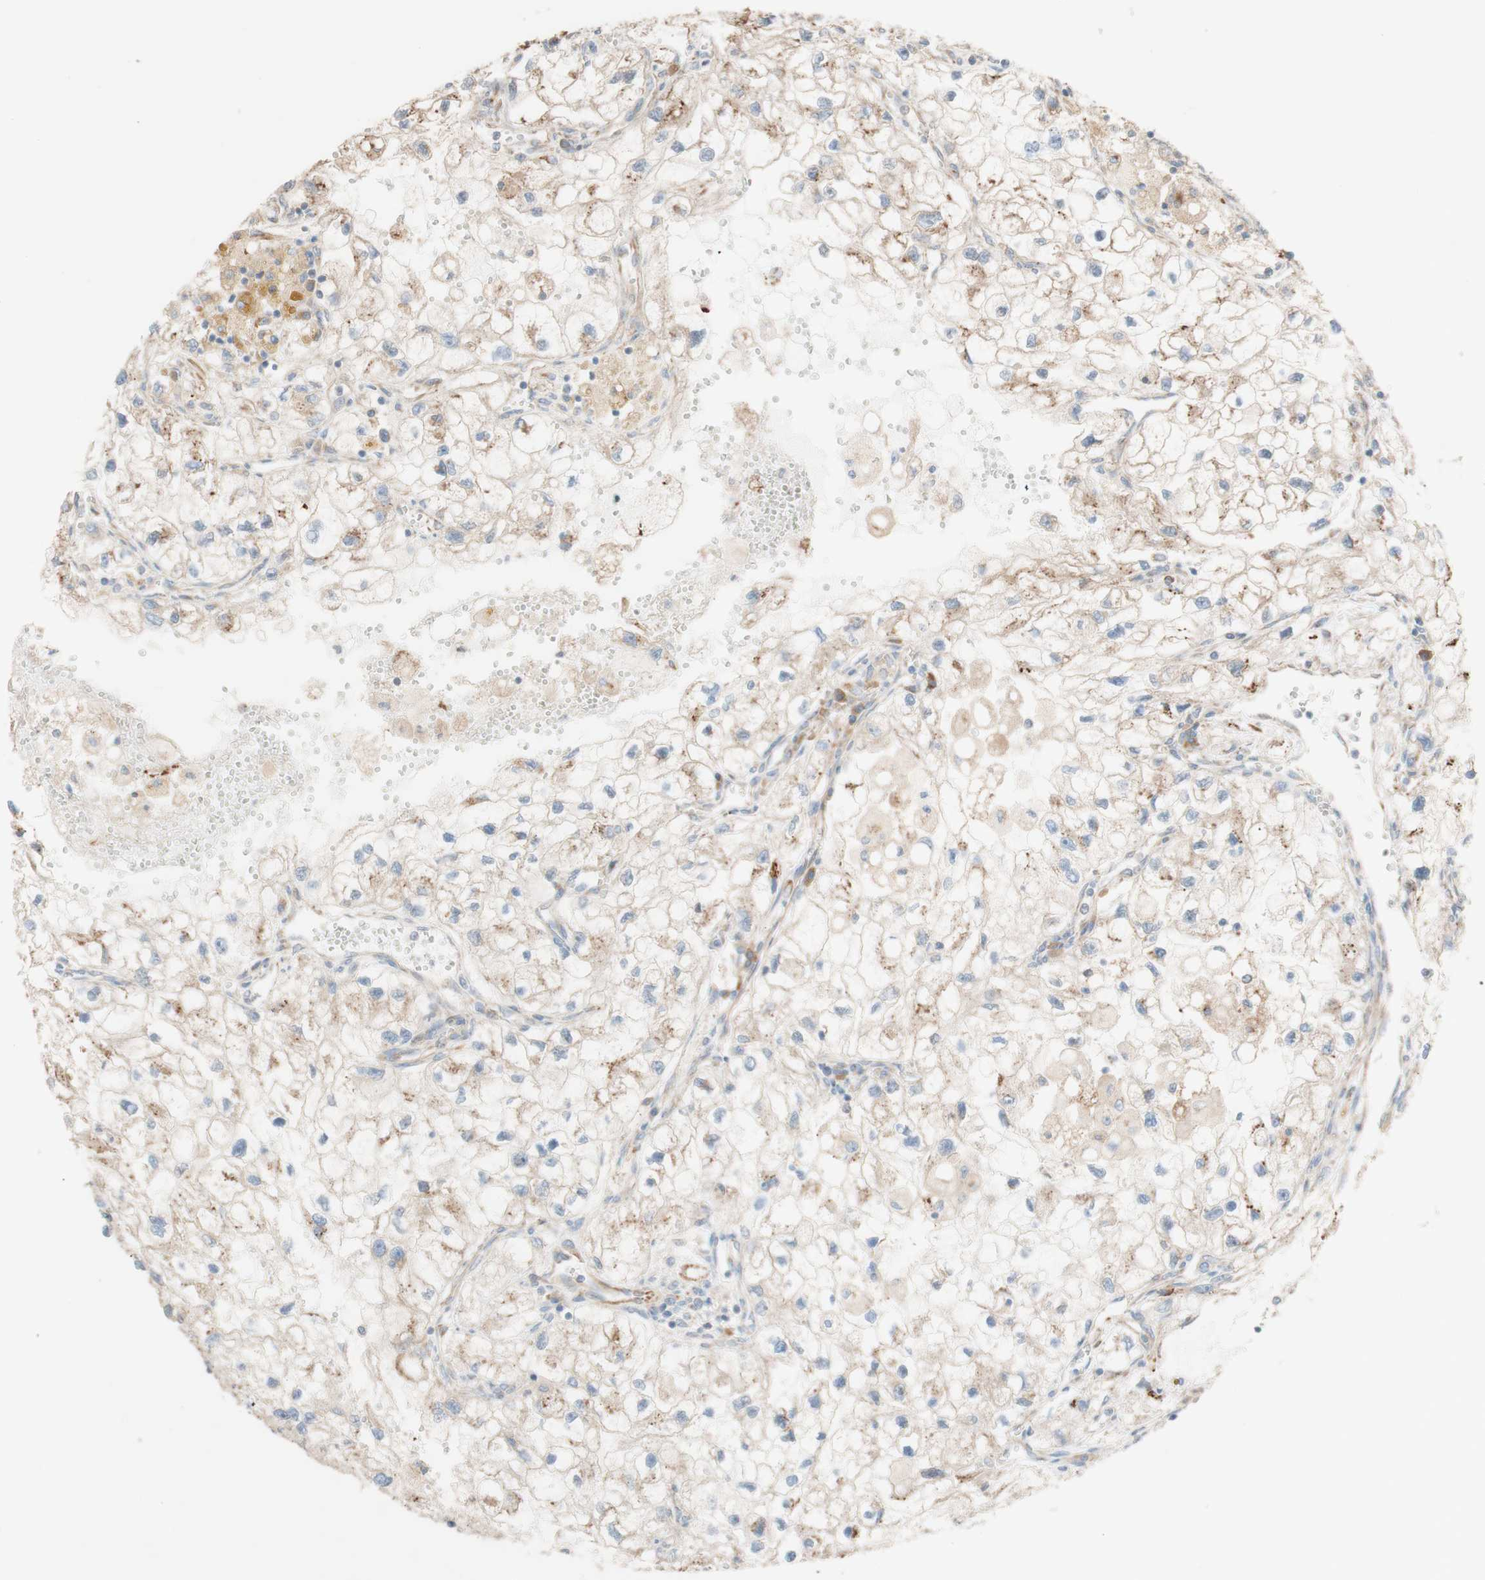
{"staining": {"intensity": "weak", "quantity": ">75%", "location": "cytoplasmic/membranous"}, "tissue": "renal cancer", "cell_type": "Tumor cells", "image_type": "cancer", "snomed": [{"axis": "morphology", "description": "Adenocarcinoma, NOS"}, {"axis": "topography", "description": "Kidney"}], "caption": "Human renal cancer (adenocarcinoma) stained with a brown dye displays weak cytoplasmic/membranous positive positivity in about >75% of tumor cells.", "gene": "C1orf43", "patient": {"sex": "female", "age": 70}}